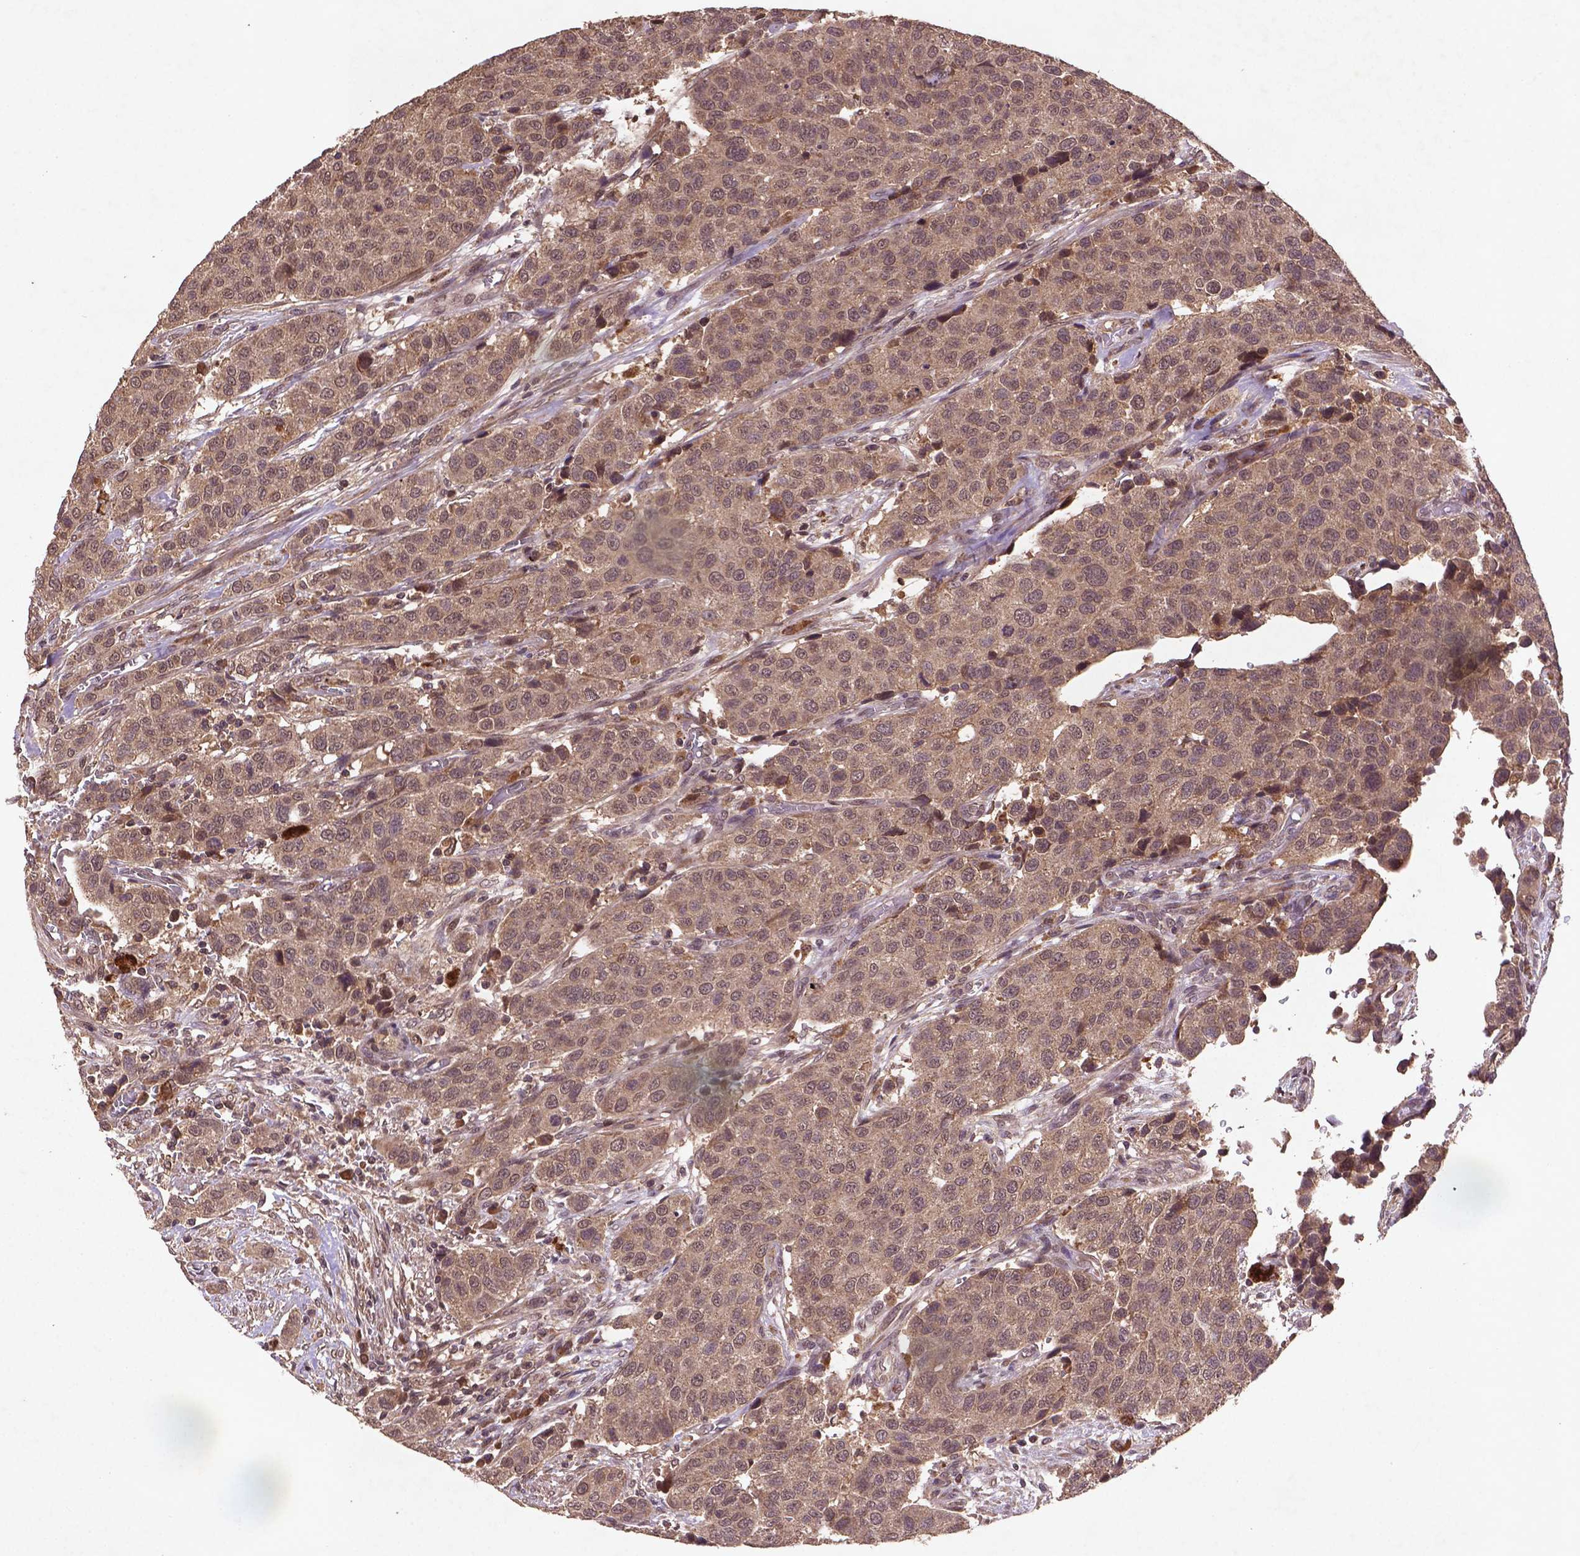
{"staining": {"intensity": "weak", "quantity": ">75%", "location": "cytoplasmic/membranous,nuclear"}, "tissue": "urothelial cancer", "cell_type": "Tumor cells", "image_type": "cancer", "snomed": [{"axis": "morphology", "description": "Urothelial carcinoma, High grade"}, {"axis": "topography", "description": "Urinary bladder"}], "caption": "Immunohistochemistry photomicrograph of neoplastic tissue: high-grade urothelial carcinoma stained using immunohistochemistry demonstrates low levels of weak protein expression localized specifically in the cytoplasmic/membranous and nuclear of tumor cells, appearing as a cytoplasmic/membranous and nuclear brown color.", "gene": "NIPAL2", "patient": {"sex": "female", "age": 58}}